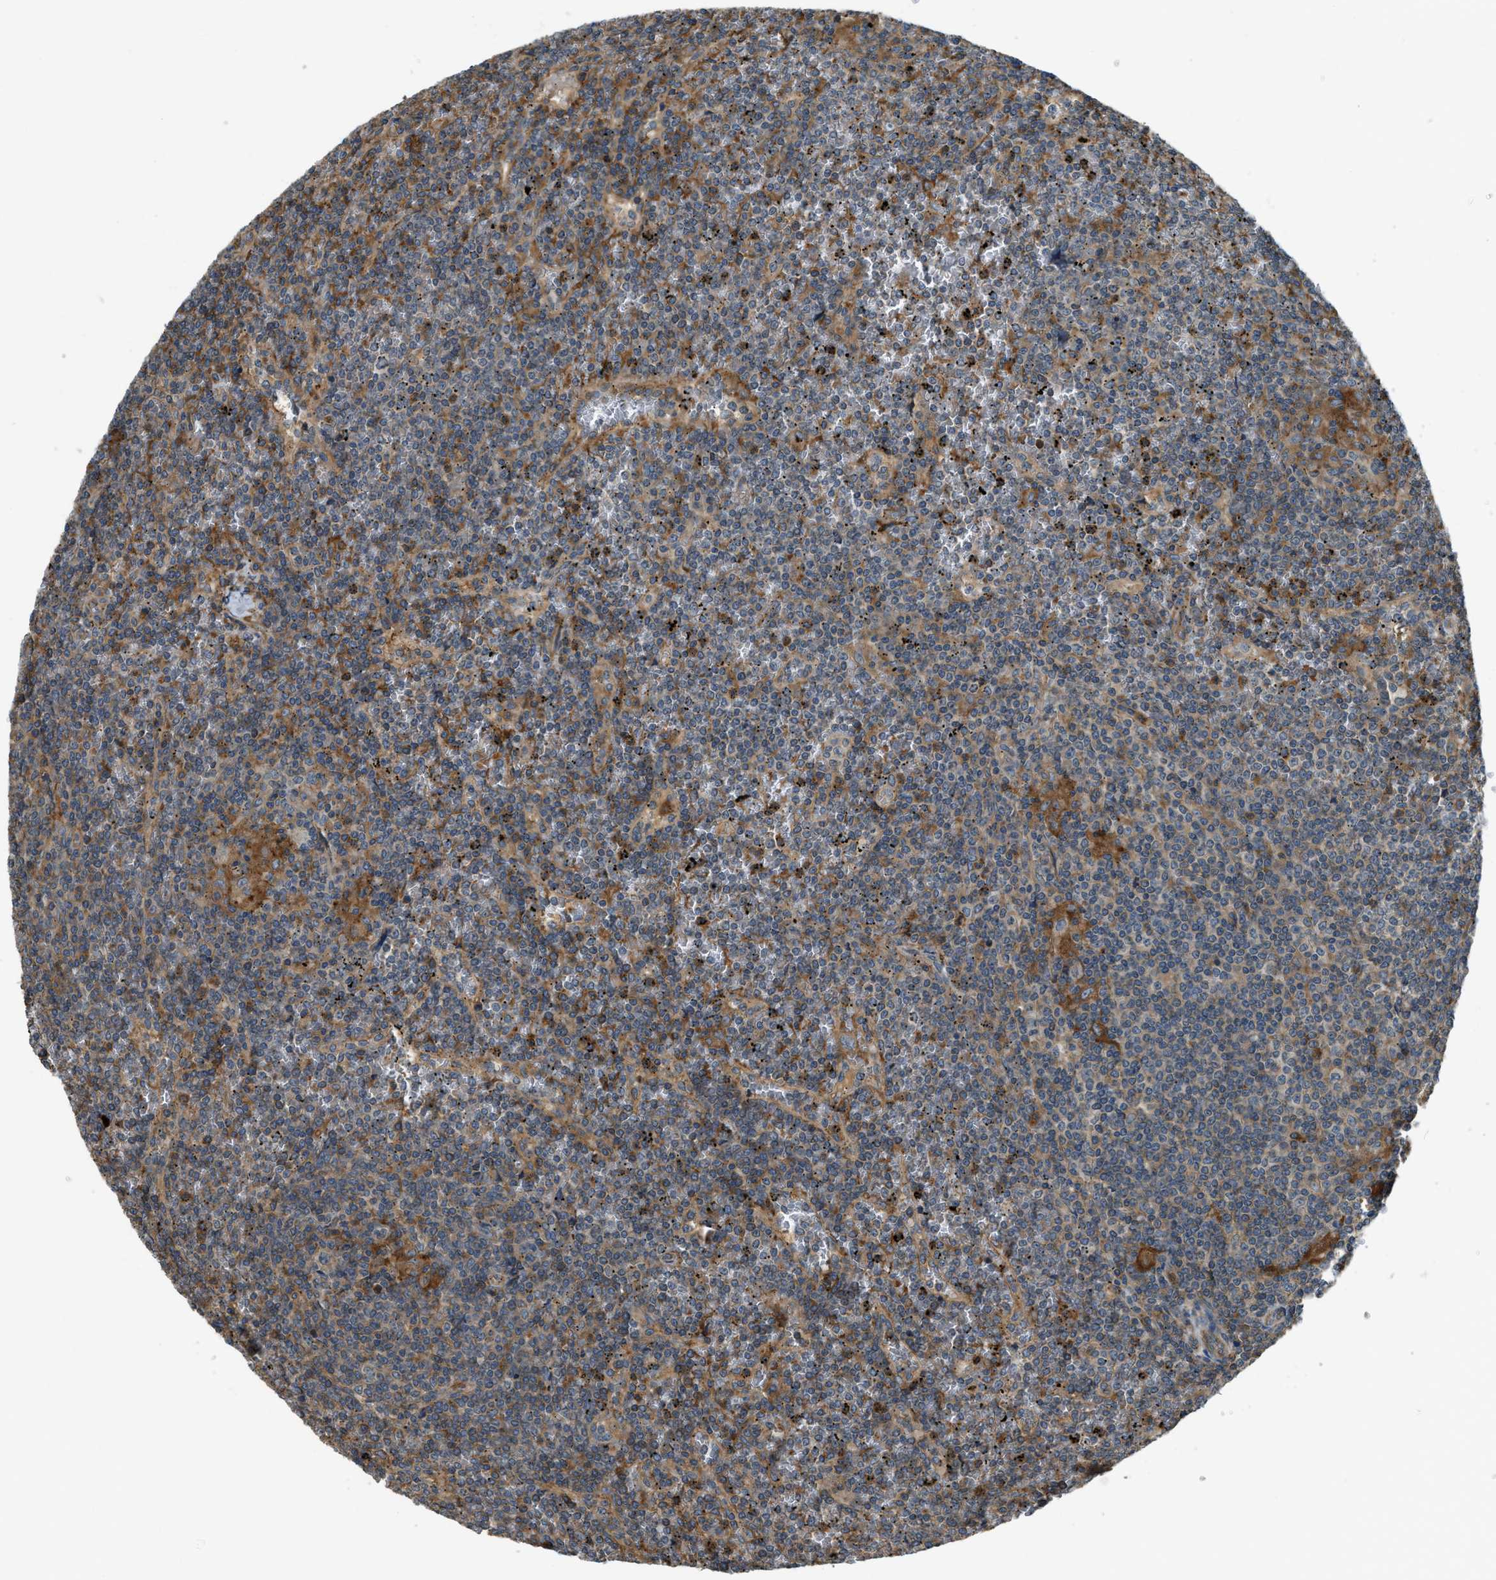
{"staining": {"intensity": "moderate", "quantity": "<25%", "location": "cytoplasmic/membranous"}, "tissue": "lymphoma", "cell_type": "Tumor cells", "image_type": "cancer", "snomed": [{"axis": "morphology", "description": "Malignant lymphoma, non-Hodgkin's type, Low grade"}, {"axis": "topography", "description": "Spleen"}], "caption": "Tumor cells demonstrate moderate cytoplasmic/membranous staining in about <25% of cells in lymphoma.", "gene": "BAG4", "patient": {"sex": "female", "age": 19}}